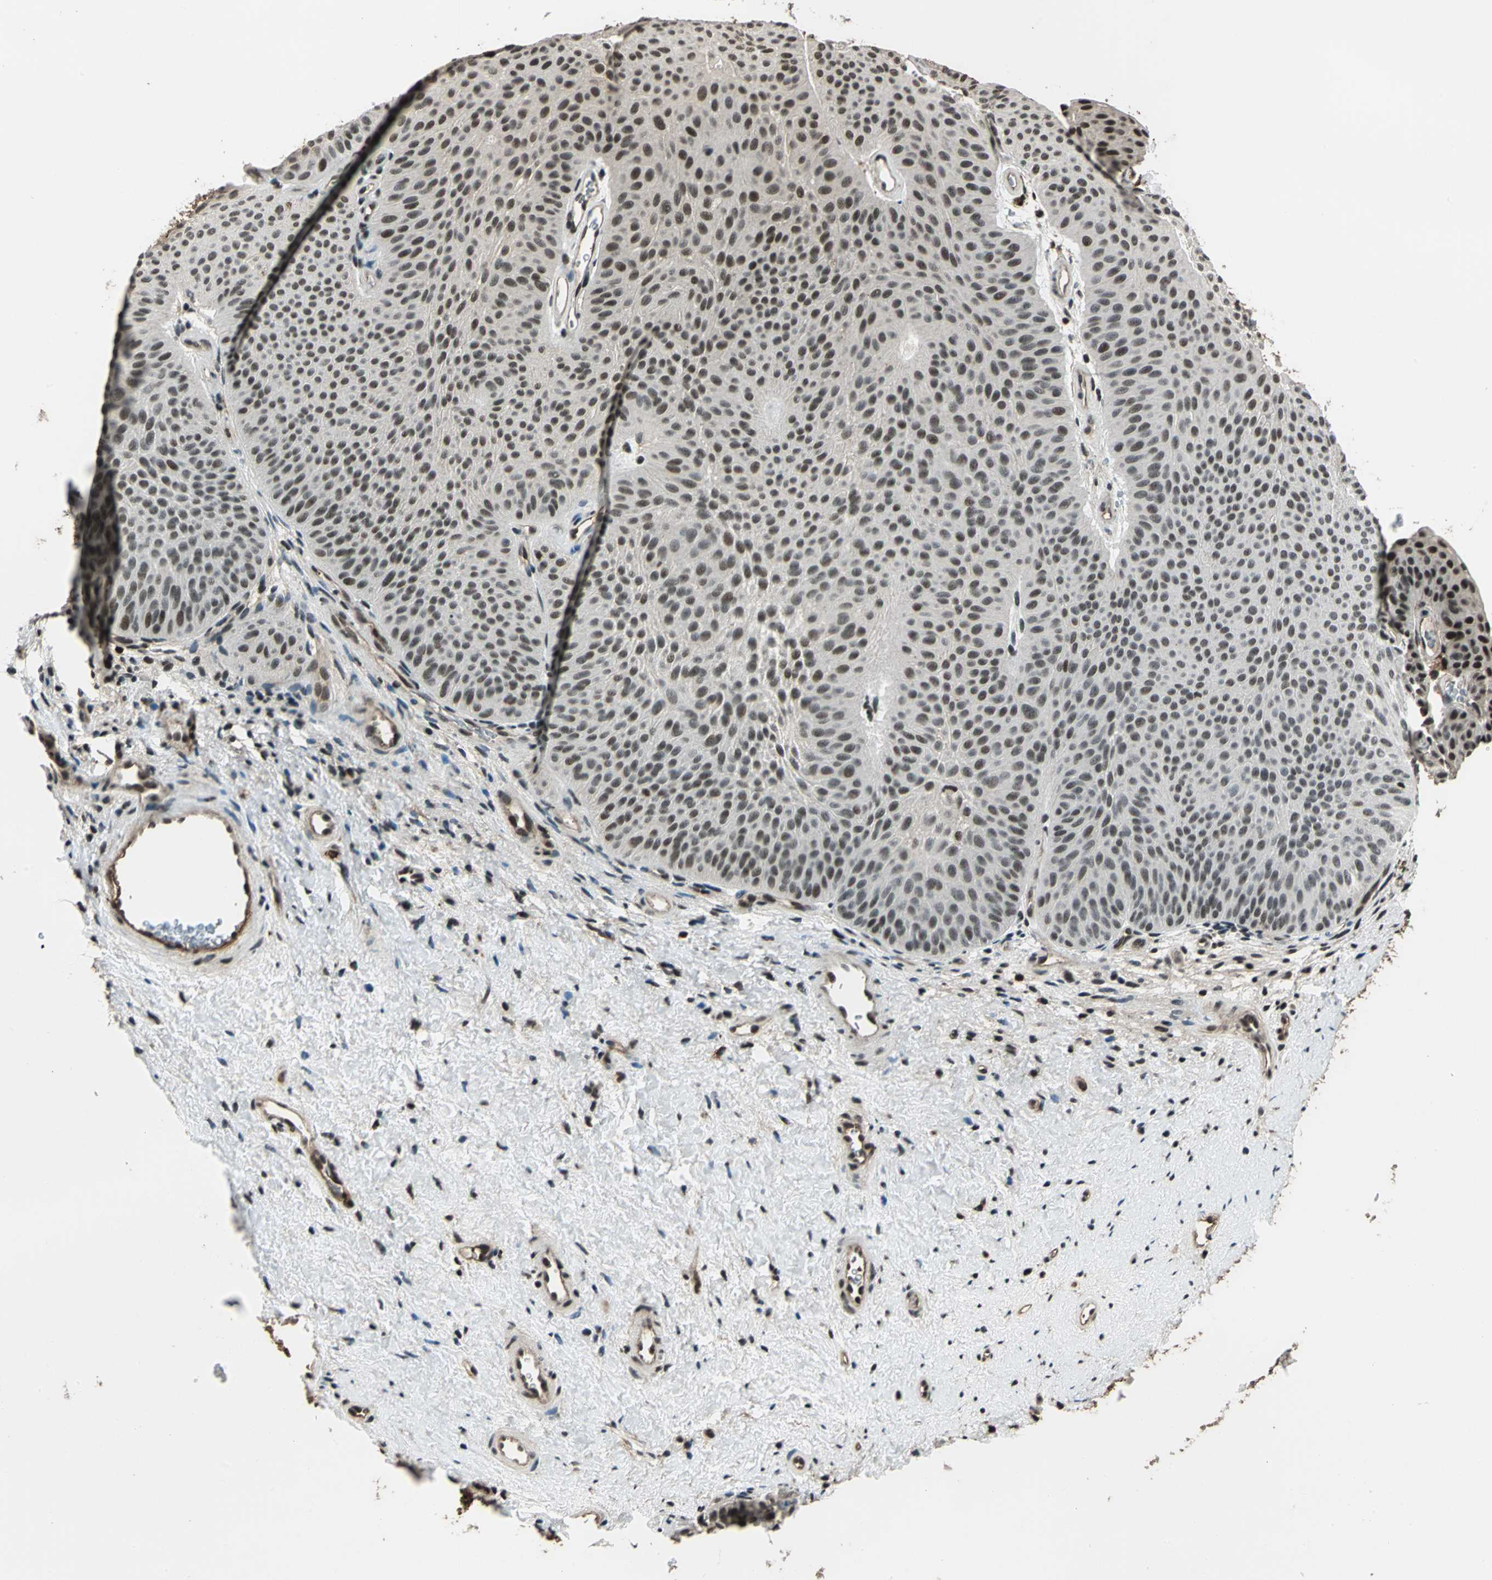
{"staining": {"intensity": "moderate", "quantity": ">75%", "location": "cytoplasmic/membranous"}, "tissue": "urothelial cancer", "cell_type": "Tumor cells", "image_type": "cancer", "snomed": [{"axis": "morphology", "description": "Urothelial carcinoma, Low grade"}, {"axis": "topography", "description": "Urinary bladder"}], "caption": "Immunohistochemical staining of urothelial cancer exhibits moderate cytoplasmic/membranous protein positivity in approximately >75% of tumor cells.", "gene": "NR2C2", "patient": {"sex": "female", "age": 60}}